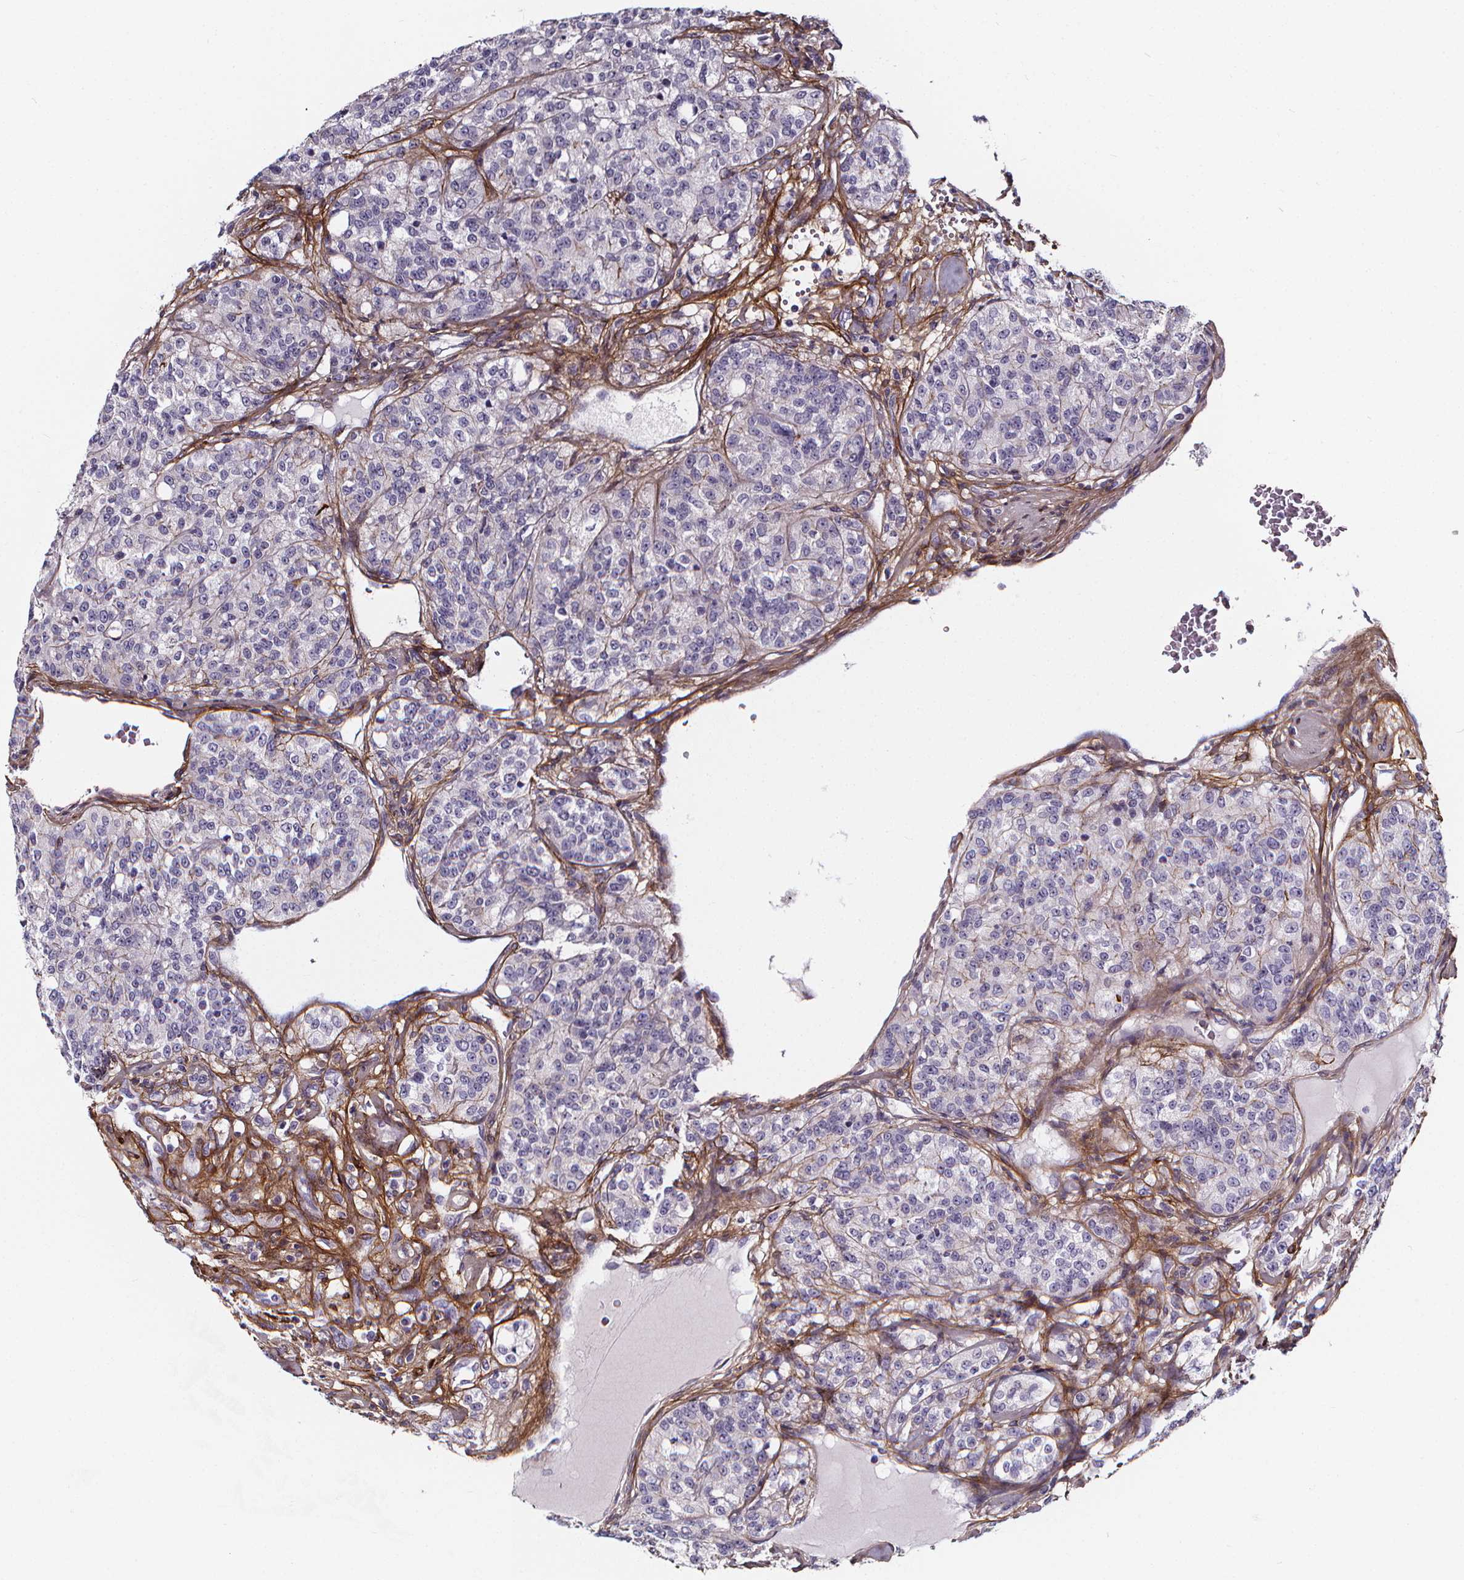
{"staining": {"intensity": "negative", "quantity": "none", "location": "none"}, "tissue": "renal cancer", "cell_type": "Tumor cells", "image_type": "cancer", "snomed": [{"axis": "morphology", "description": "Adenocarcinoma, NOS"}, {"axis": "topography", "description": "Kidney"}], "caption": "A histopathology image of human renal cancer is negative for staining in tumor cells.", "gene": "AEBP1", "patient": {"sex": "female", "age": 63}}